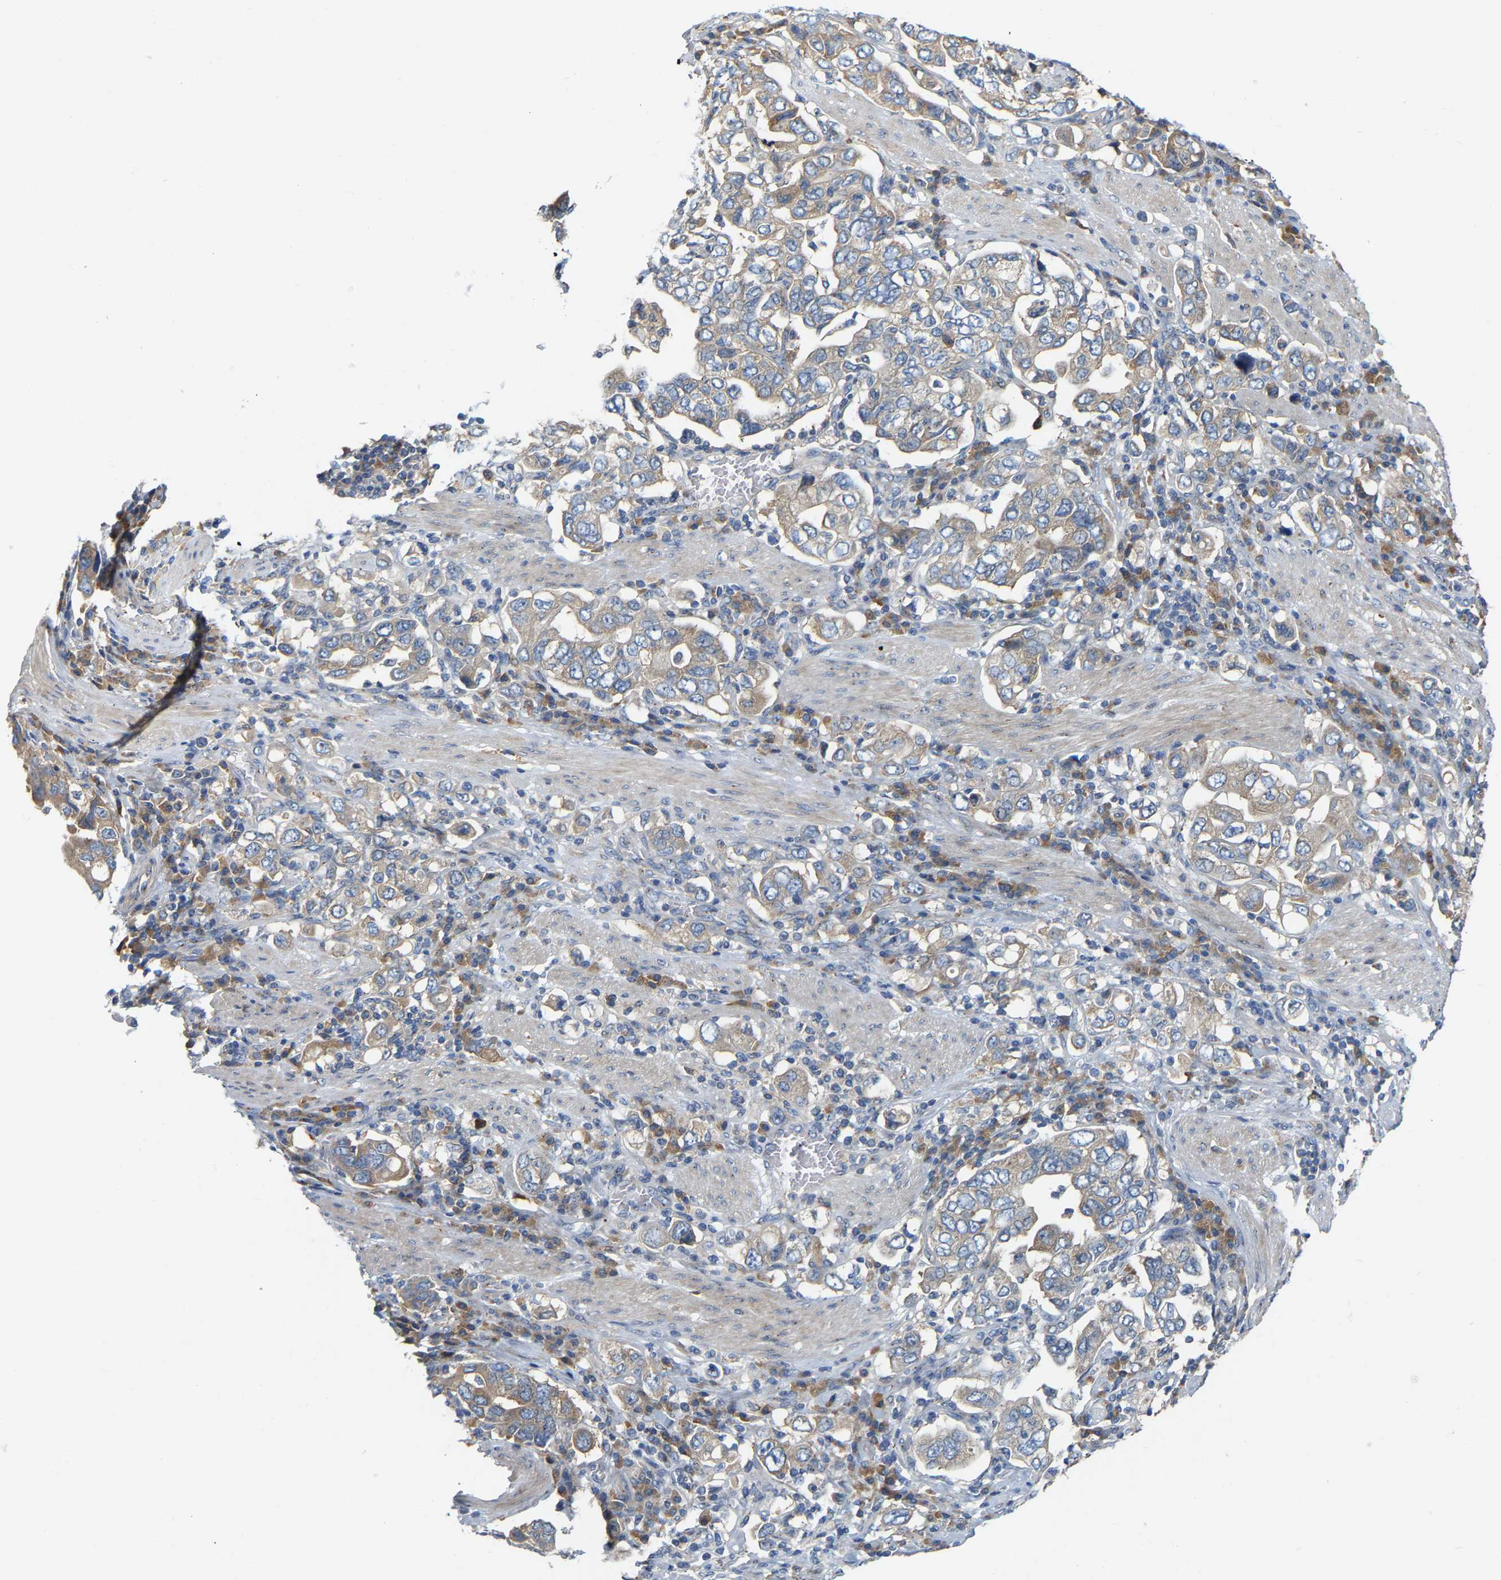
{"staining": {"intensity": "moderate", "quantity": ">75%", "location": "cytoplasmic/membranous"}, "tissue": "stomach cancer", "cell_type": "Tumor cells", "image_type": "cancer", "snomed": [{"axis": "morphology", "description": "Adenocarcinoma, NOS"}, {"axis": "topography", "description": "Stomach, upper"}], "caption": "DAB immunohistochemical staining of stomach adenocarcinoma shows moderate cytoplasmic/membranous protein positivity in approximately >75% of tumor cells. (DAB (3,3'-diaminobenzidine) IHC, brown staining for protein, blue staining for nuclei).", "gene": "PCNT", "patient": {"sex": "male", "age": 62}}